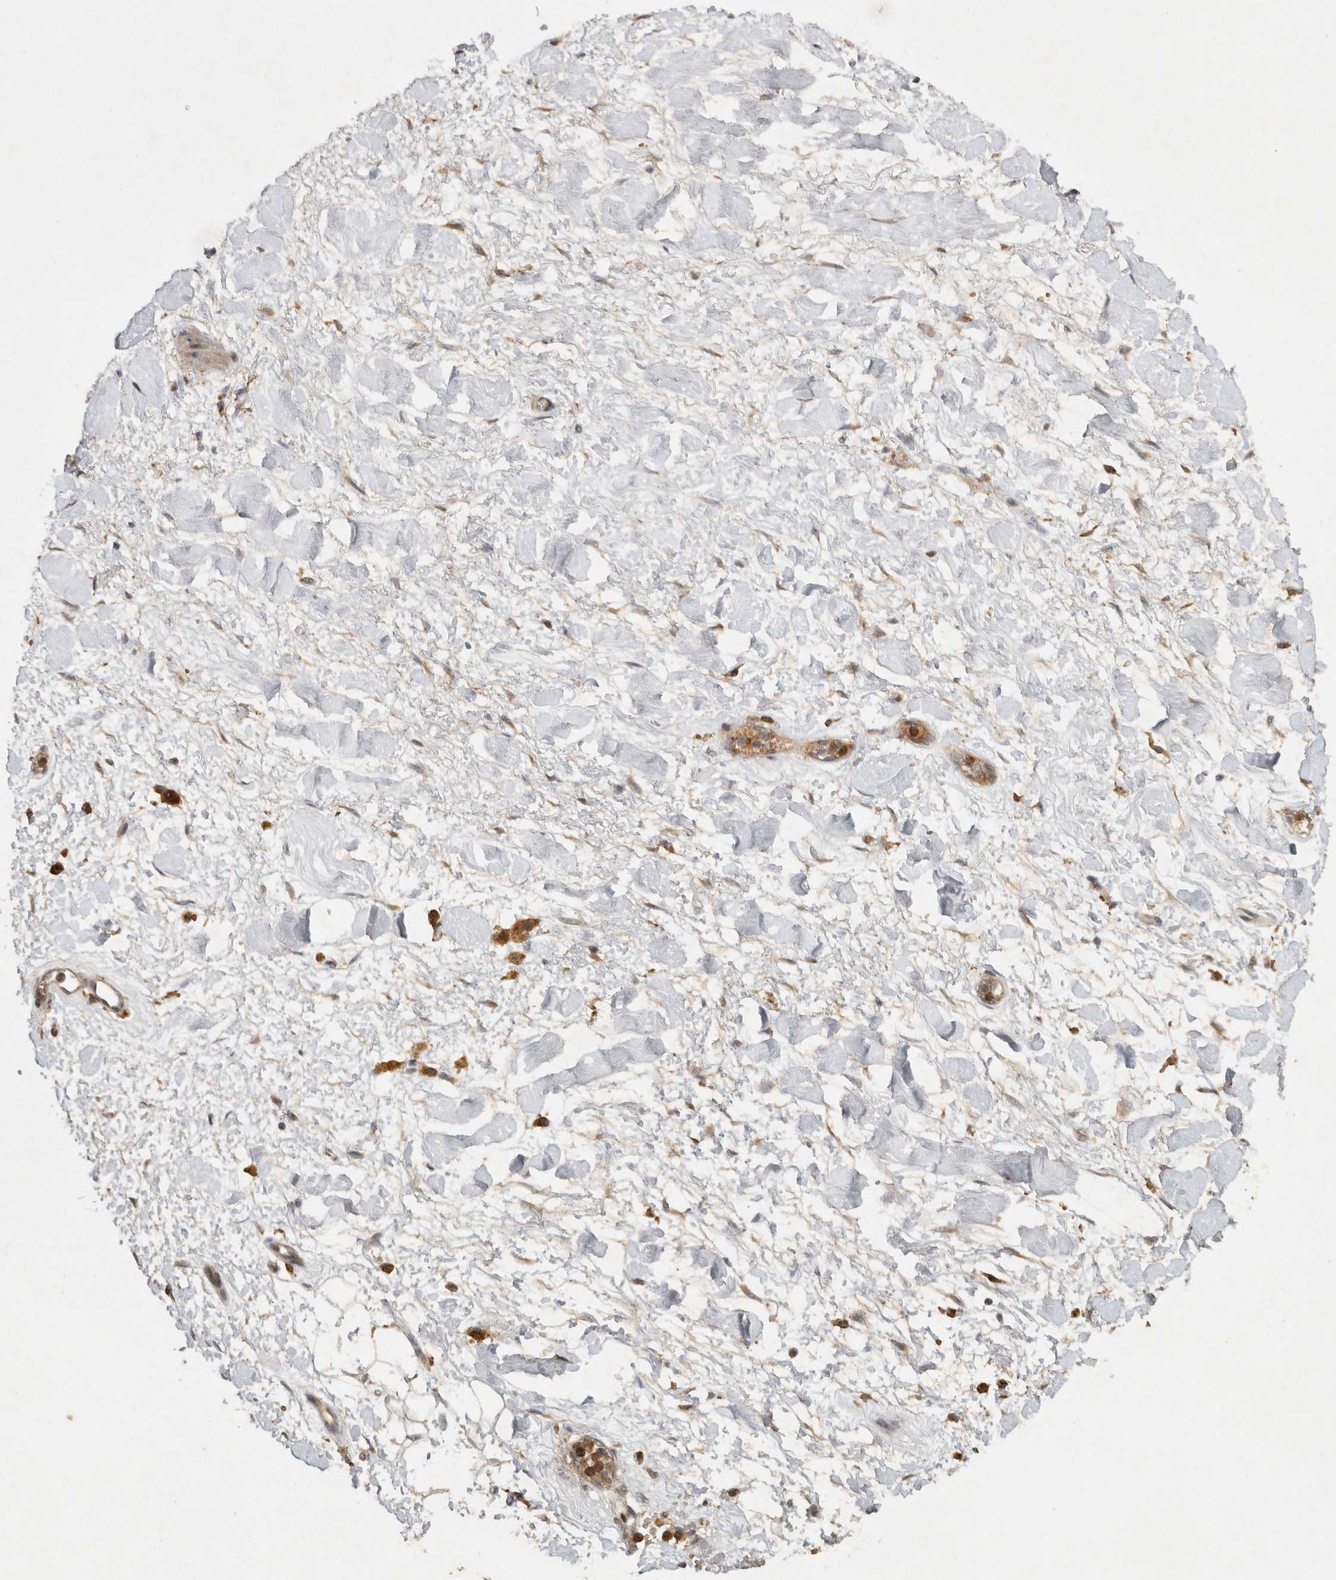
{"staining": {"intensity": "moderate", "quantity": ">75%", "location": "cytoplasmic/membranous"}, "tissue": "adipose tissue", "cell_type": "Adipocytes", "image_type": "normal", "snomed": [{"axis": "morphology", "description": "Normal tissue, NOS"}, {"axis": "topography", "description": "Kidney"}, {"axis": "topography", "description": "Peripheral nerve tissue"}], "caption": "Normal adipose tissue was stained to show a protein in brown. There is medium levels of moderate cytoplasmic/membranous staining in about >75% of adipocytes. (DAB IHC, brown staining for protein, blue staining for nuclei).", "gene": "VEPH1", "patient": {"sex": "male", "age": 7}}